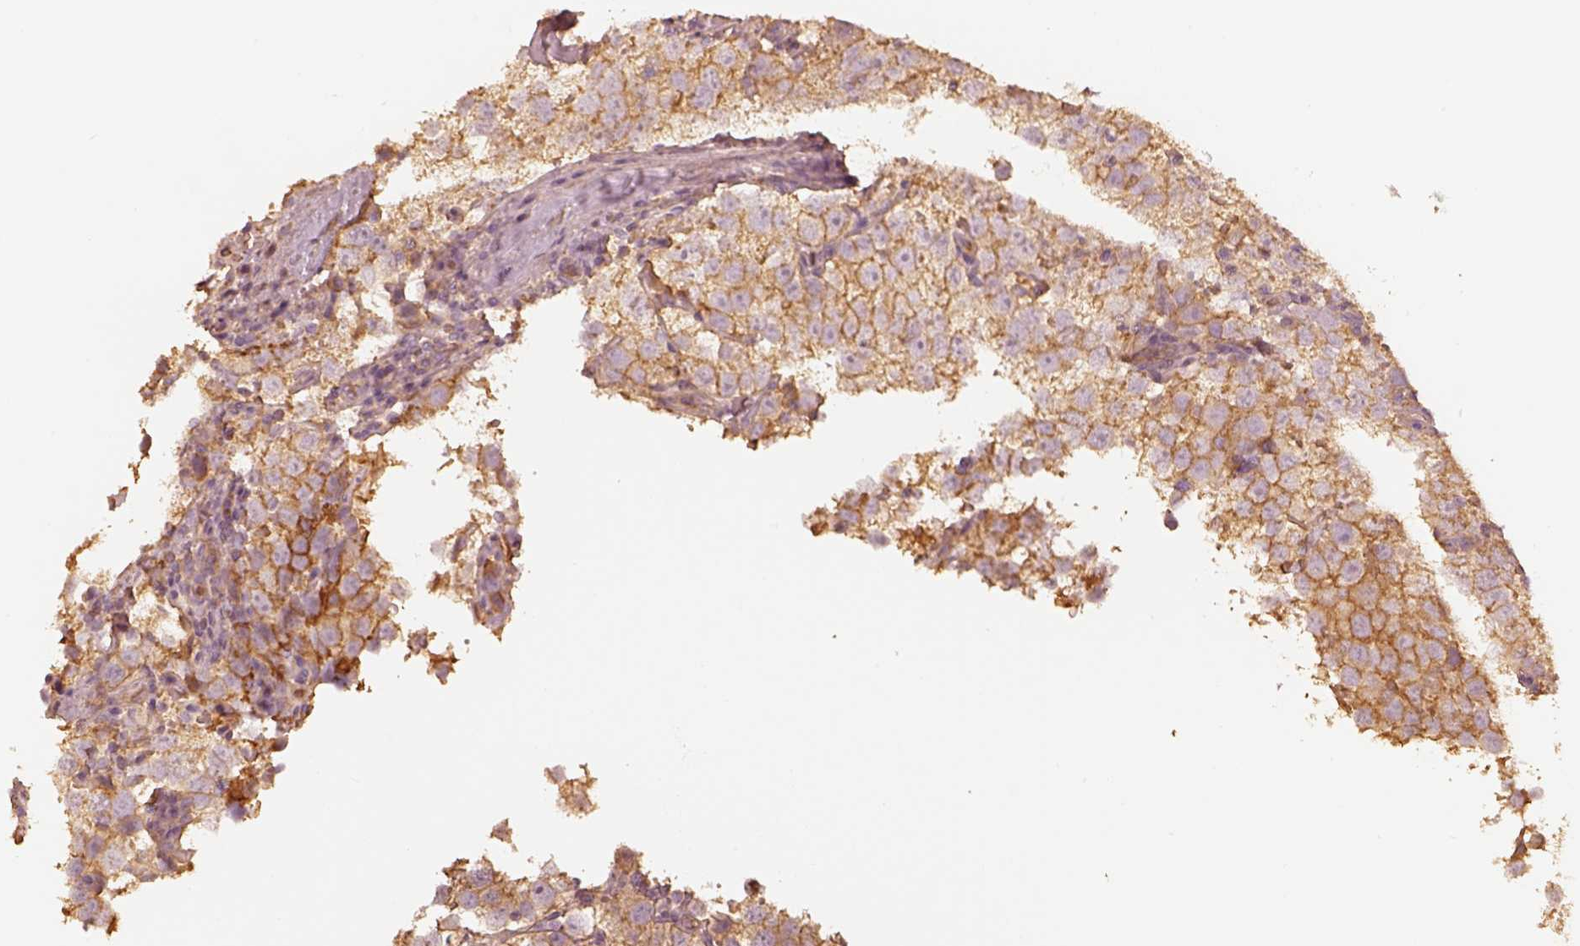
{"staining": {"intensity": "moderate", "quantity": ">75%", "location": "cytoplasmic/membranous"}, "tissue": "testis cancer", "cell_type": "Tumor cells", "image_type": "cancer", "snomed": [{"axis": "morphology", "description": "Seminoma, NOS"}, {"axis": "topography", "description": "Testis"}], "caption": "DAB immunohistochemical staining of testis cancer (seminoma) displays moderate cytoplasmic/membranous protein positivity in about >75% of tumor cells. (brown staining indicates protein expression, while blue staining denotes nuclei).", "gene": "WDR7", "patient": {"sex": "male", "age": 37}}